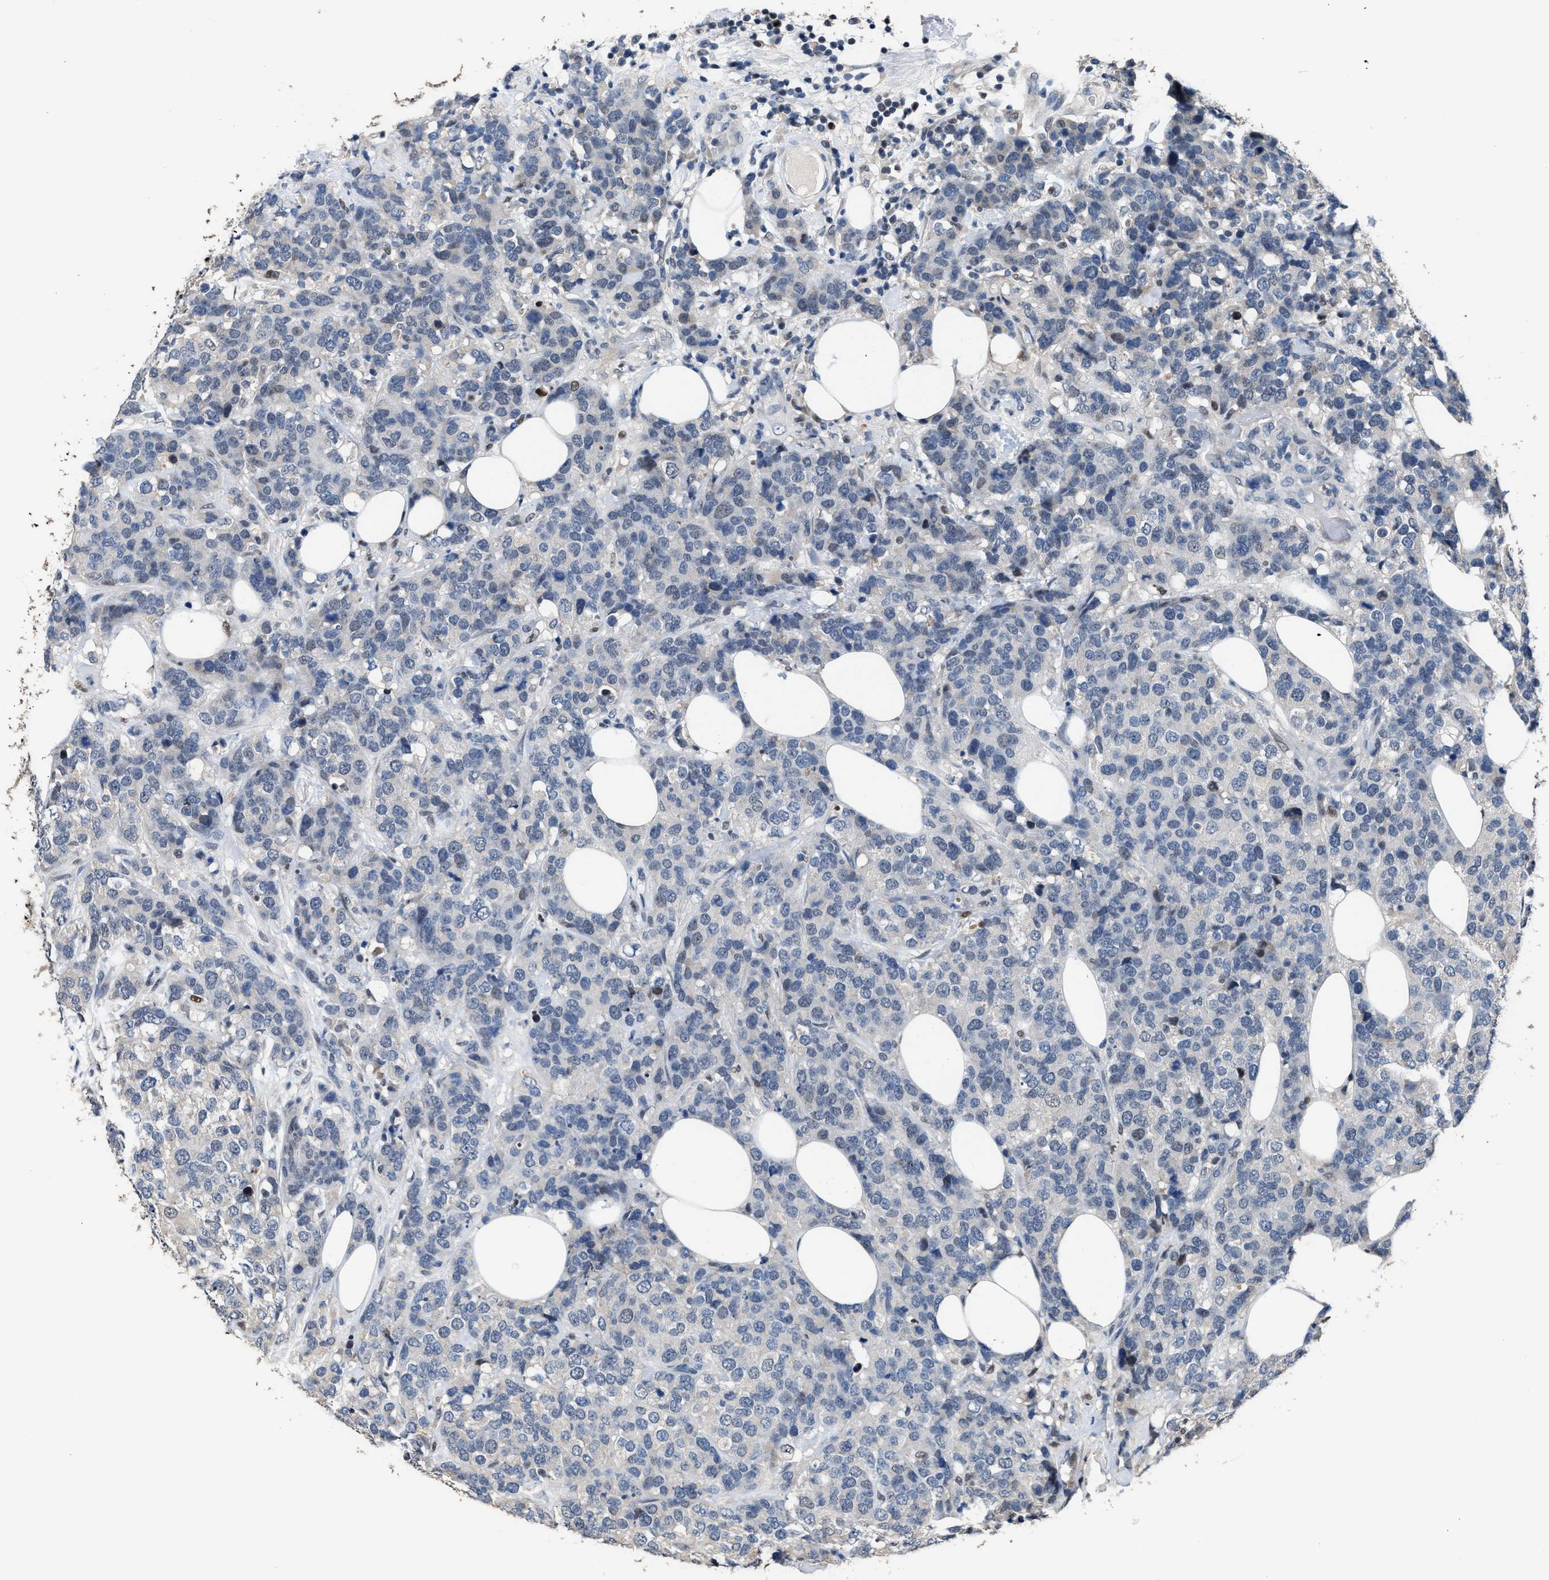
{"staining": {"intensity": "negative", "quantity": "none", "location": "none"}, "tissue": "breast cancer", "cell_type": "Tumor cells", "image_type": "cancer", "snomed": [{"axis": "morphology", "description": "Lobular carcinoma"}, {"axis": "topography", "description": "Breast"}], "caption": "Human breast lobular carcinoma stained for a protein using IHC displays no expression in tumor cells.", "gene": "ZNF20", "patient": {"sex": "female", "age": 59}}